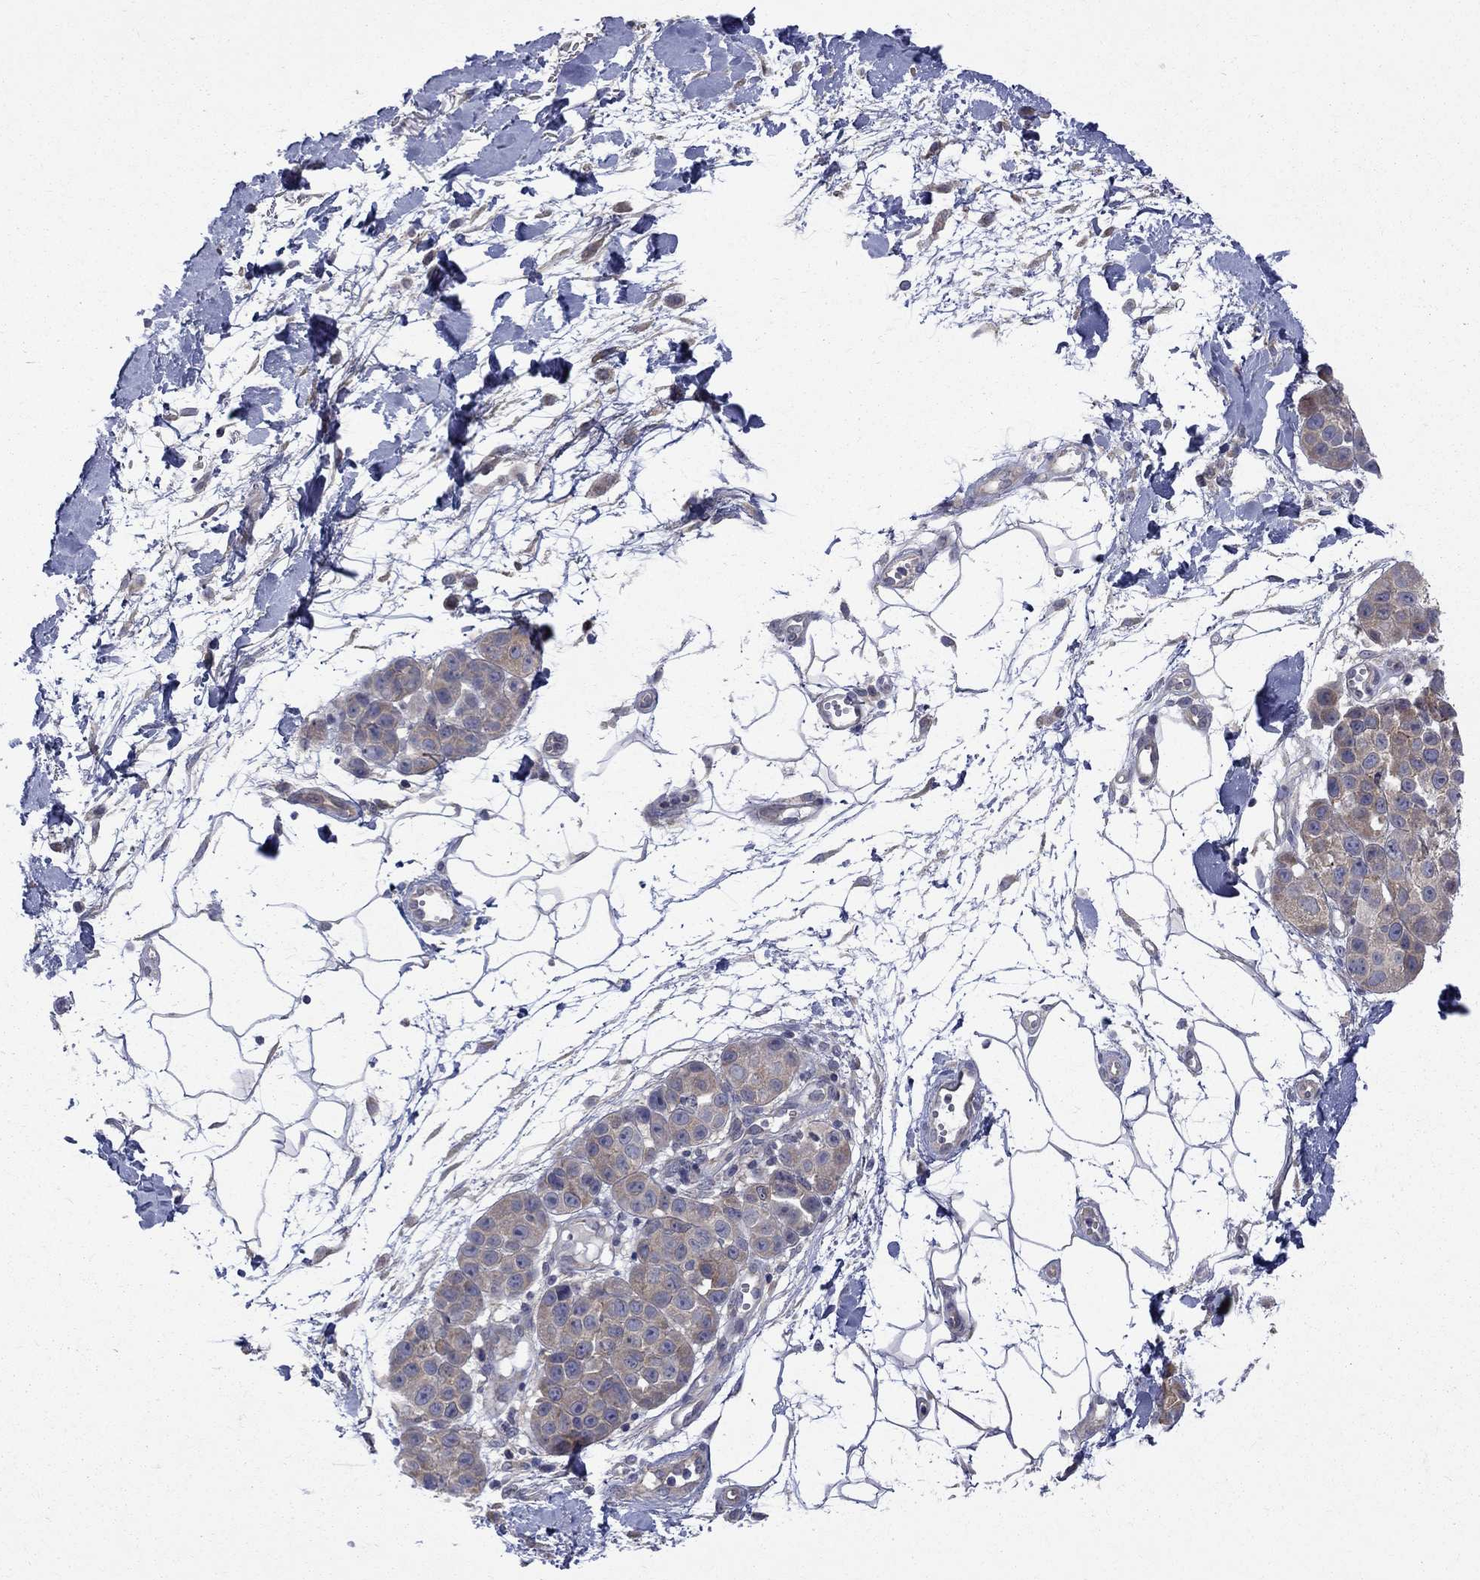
{"staining": {"intensity": "weak", "quantity": "25%-75%", "location": "cytoplasmic/membranous"}, "tissue": "melanoma", "cell_type": "Tumor cells", "image_type": "cancer", "snomed": [{"axis": "morphology", "description": "Malignant melanoma, NOS"}, {"axis": "topography", "description": "Skin"}], "caption": "A low amount of weak cytoplasmic/membranous staining is appreciated in about 25%-75% of tumor cells in malignant melanoma tissue. The staining was performed using DAB to visualize the protein expression in brown, while the nuclei were stained in blue with hematoxylin (Magnification: 20x).", "gene": "SH2B1", "patient": {"sex": "female", "age": 86}}